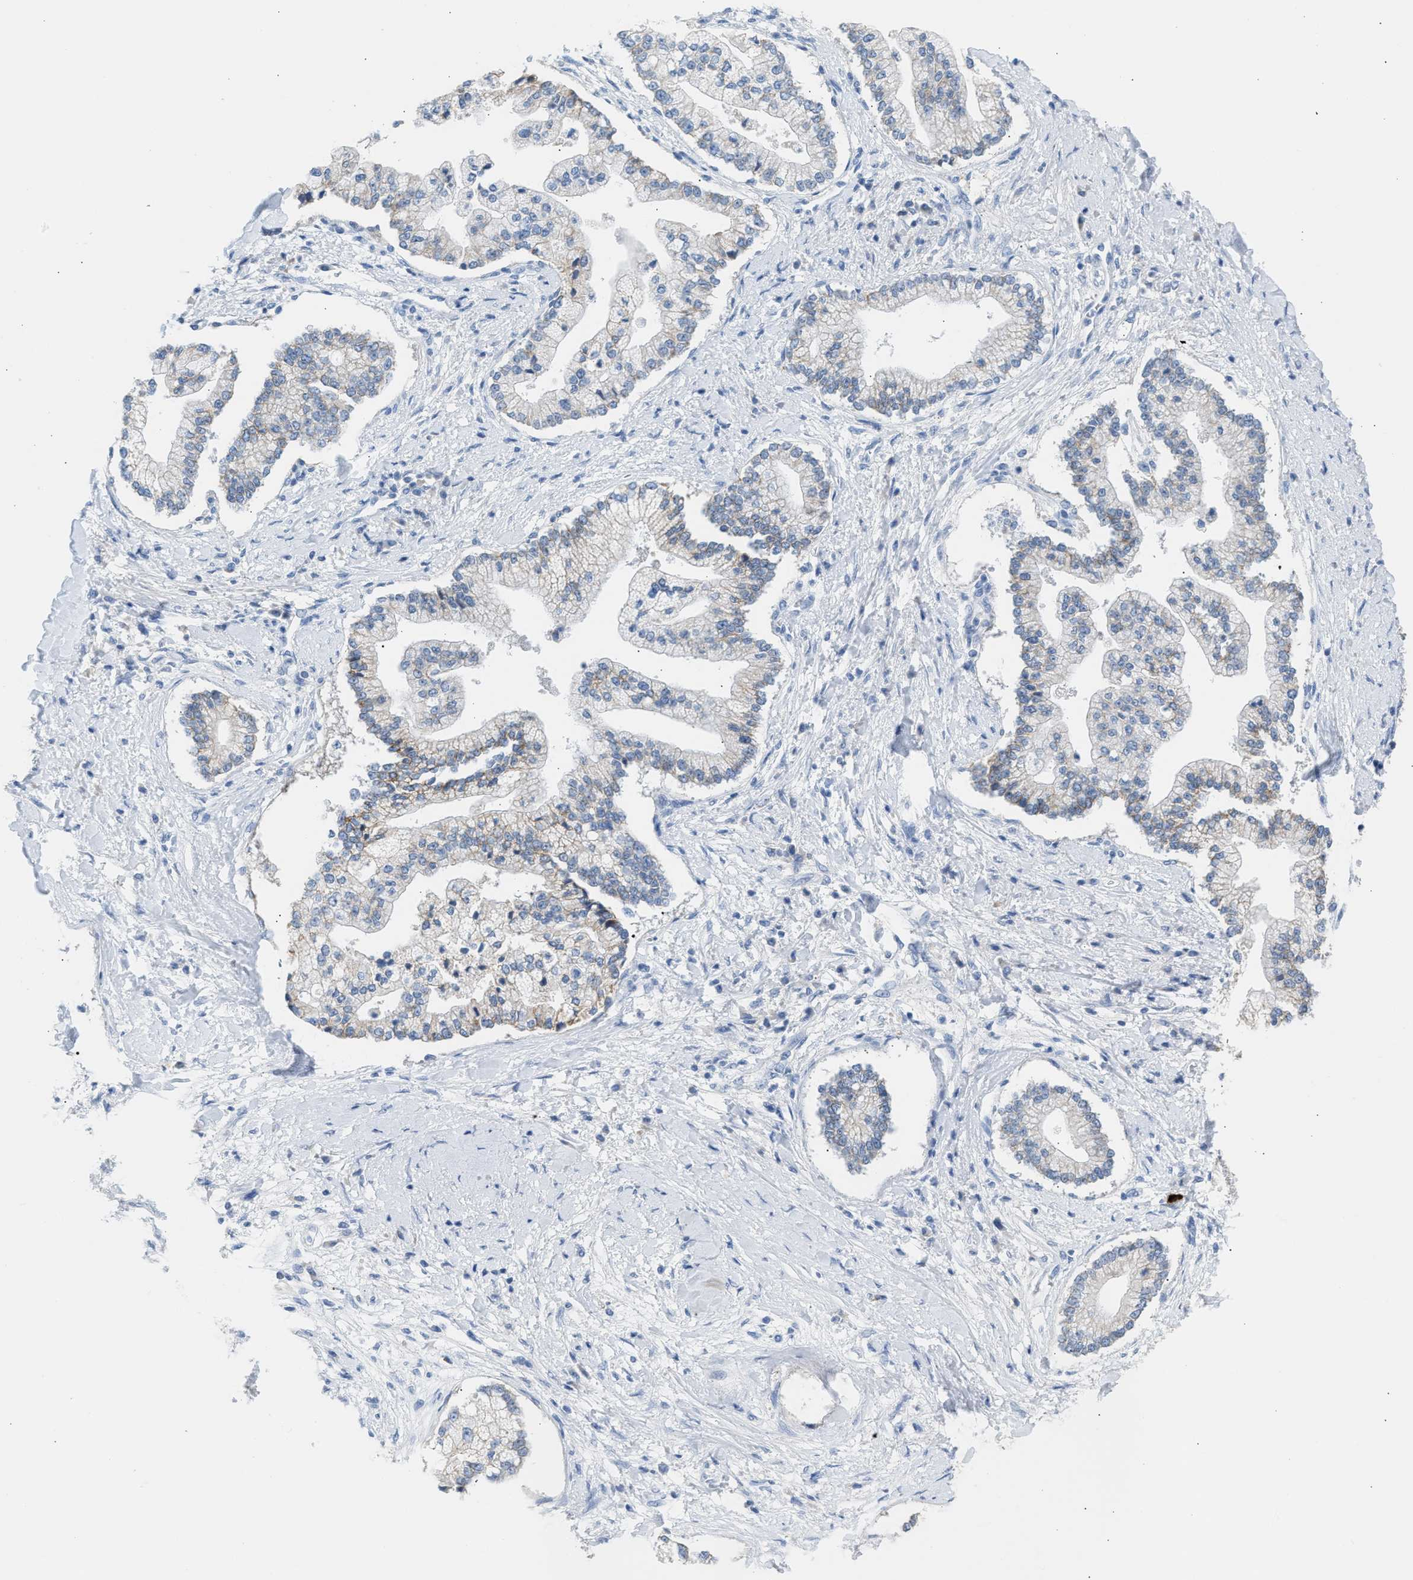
{"staining": {"intensity": "moderate", "quantity": "<25%", "location": "cytoplasmic/membranous"}, "tissue": "liver cancer", "cell_type": "Tumor cells", "image_type": "cancer", "snomed": [{"axis": "morphology", "description": "Cholangiocarcinoma"}, {"axis": "topography", "description": "Liver"}], "caption": "This is a micrograph of immunohistochemistry (IHC) staining of liver cholangiocarcinoma, which shows moderate expression in the cytoplasmic/membranous of tumor cells.", "gene": "ERBB2", "patient": {"sex": "male", "age": 50}}